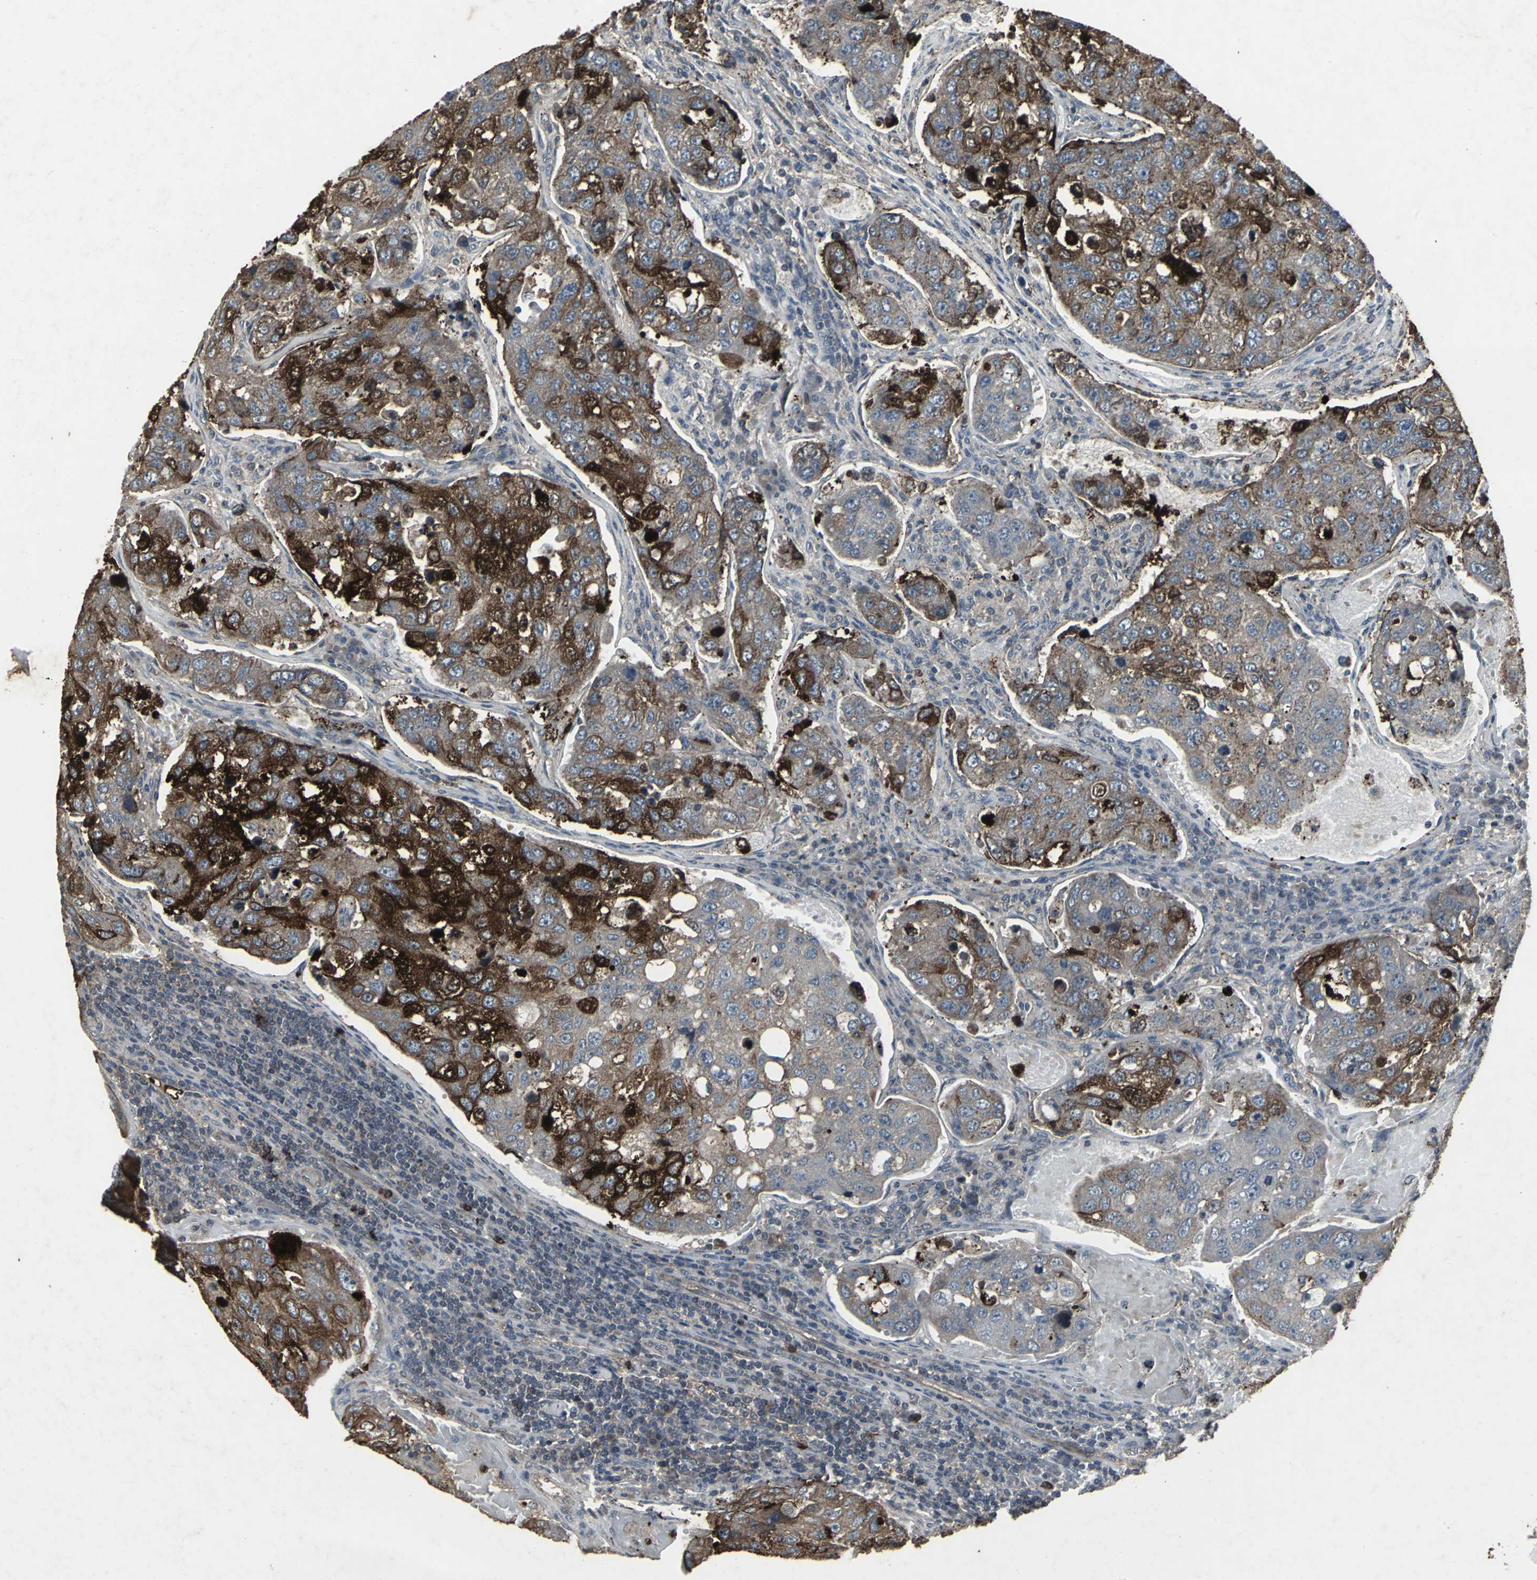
{"staining": {"intensity": "strong", "quantity": ">75%", "location": "cytoplasmic/membranous"}, "tissue": "urothelial cancer", "cell_type": "Tumor cells", "image_type": "cancer", "snomed": [{"axis": "morphology", "description": "Urothelial carcinoma, High grade"}, {"axis": "topography", "description": "Lymph node"}, {"axis": "topography", "description": "Urinary bladder"}], "caption": "A high-resolution histopathology image shows IHC staining of urothelial cancer, which demonstrates strong cytoplasmic/membranous staining in about >75% of tumor cells.", "gene": "CCR9", "patient": {"sex": "male", "age": 51}}